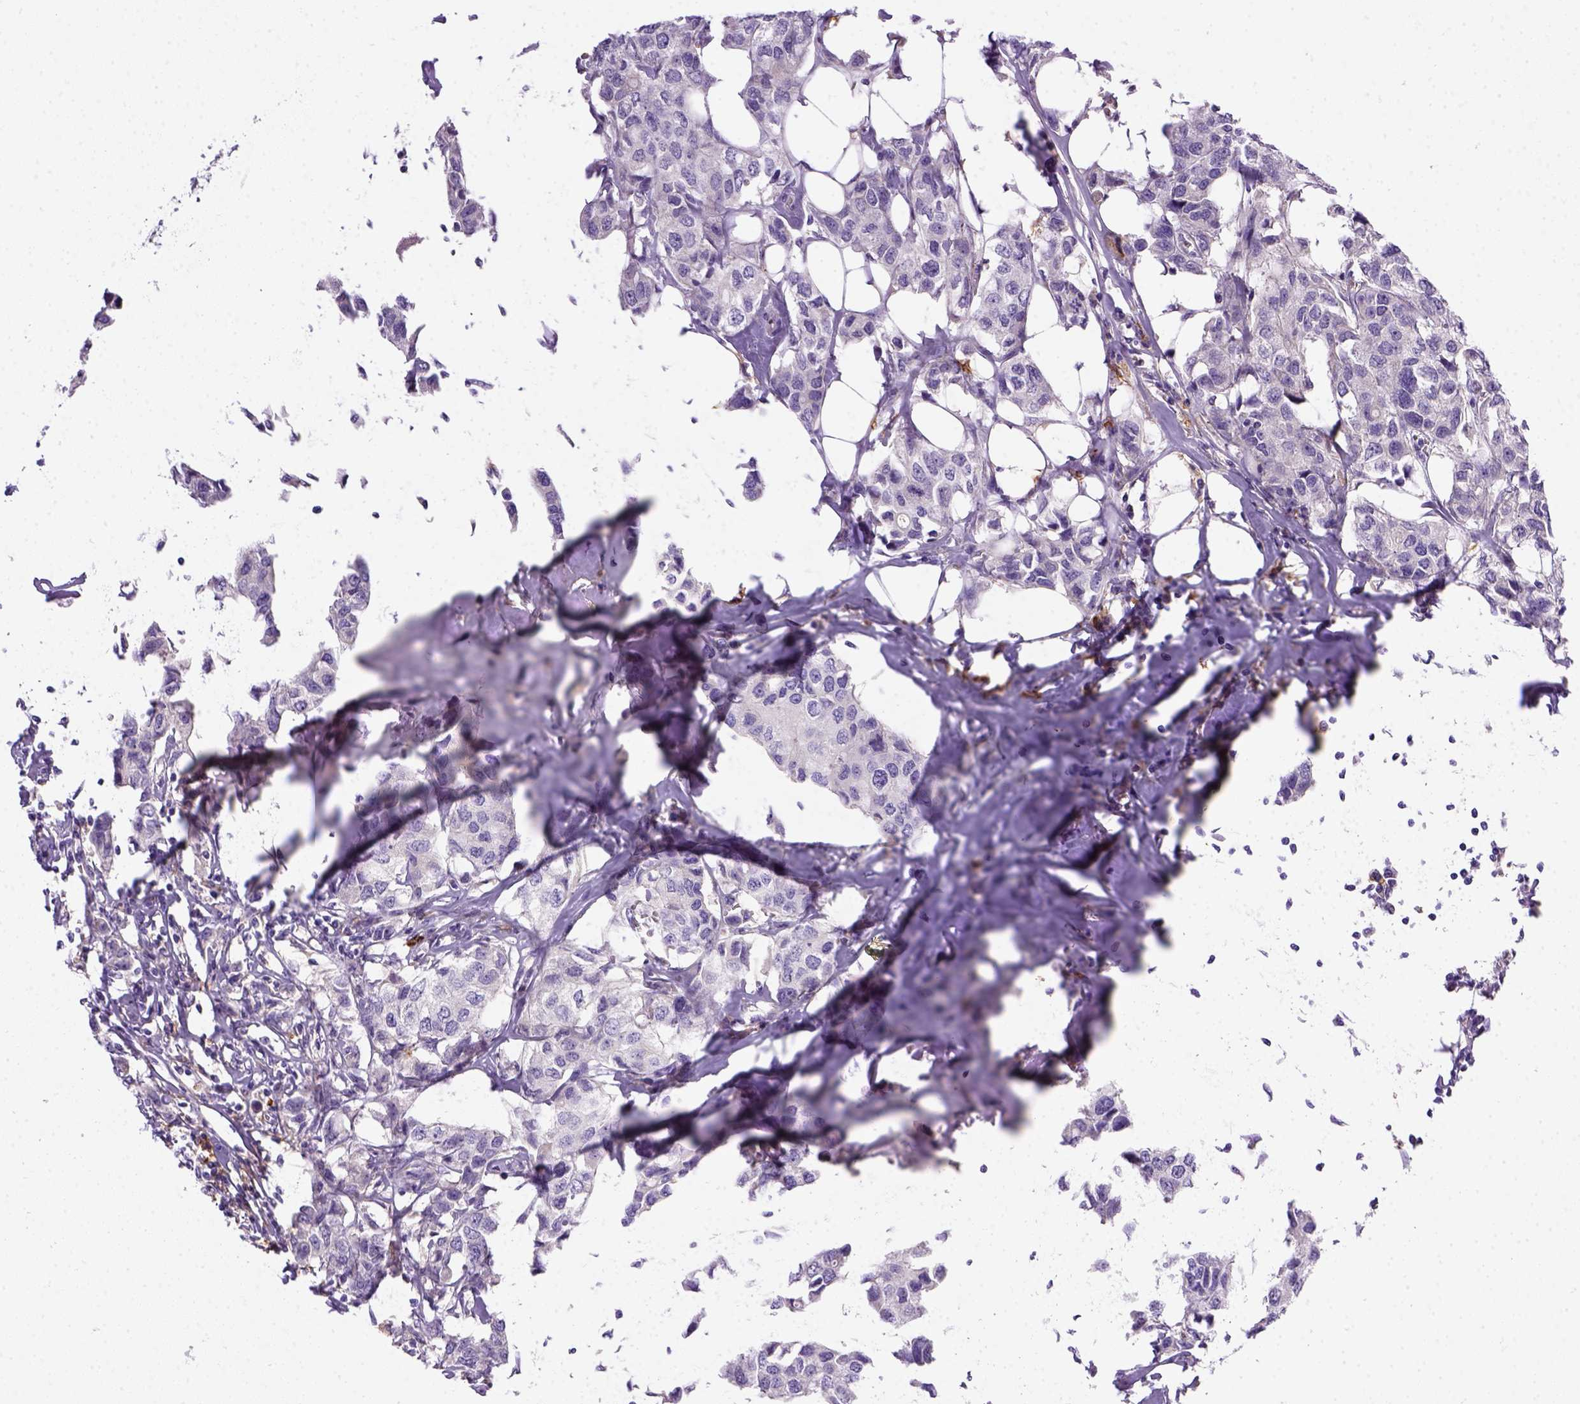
{"staining": {"intensity": "negative", "quantity": "none", "location": "none"}, "tissue": "breast cancer", "cell_type": "Tumor cells", "image_type": "cancer", "snomed": [{"axis": "morphology", "description": "Duct carcinoma"}, {"axis": "topography", "description": "Breast"}], "caption": "There is no significant positivity in tumor cells of breast intraductal carcinoma. (Immunohistochemistry, brightfield microscopy, high magnification).", "gene": "CD14", "patient": {"sex": "female", "age": 80}}